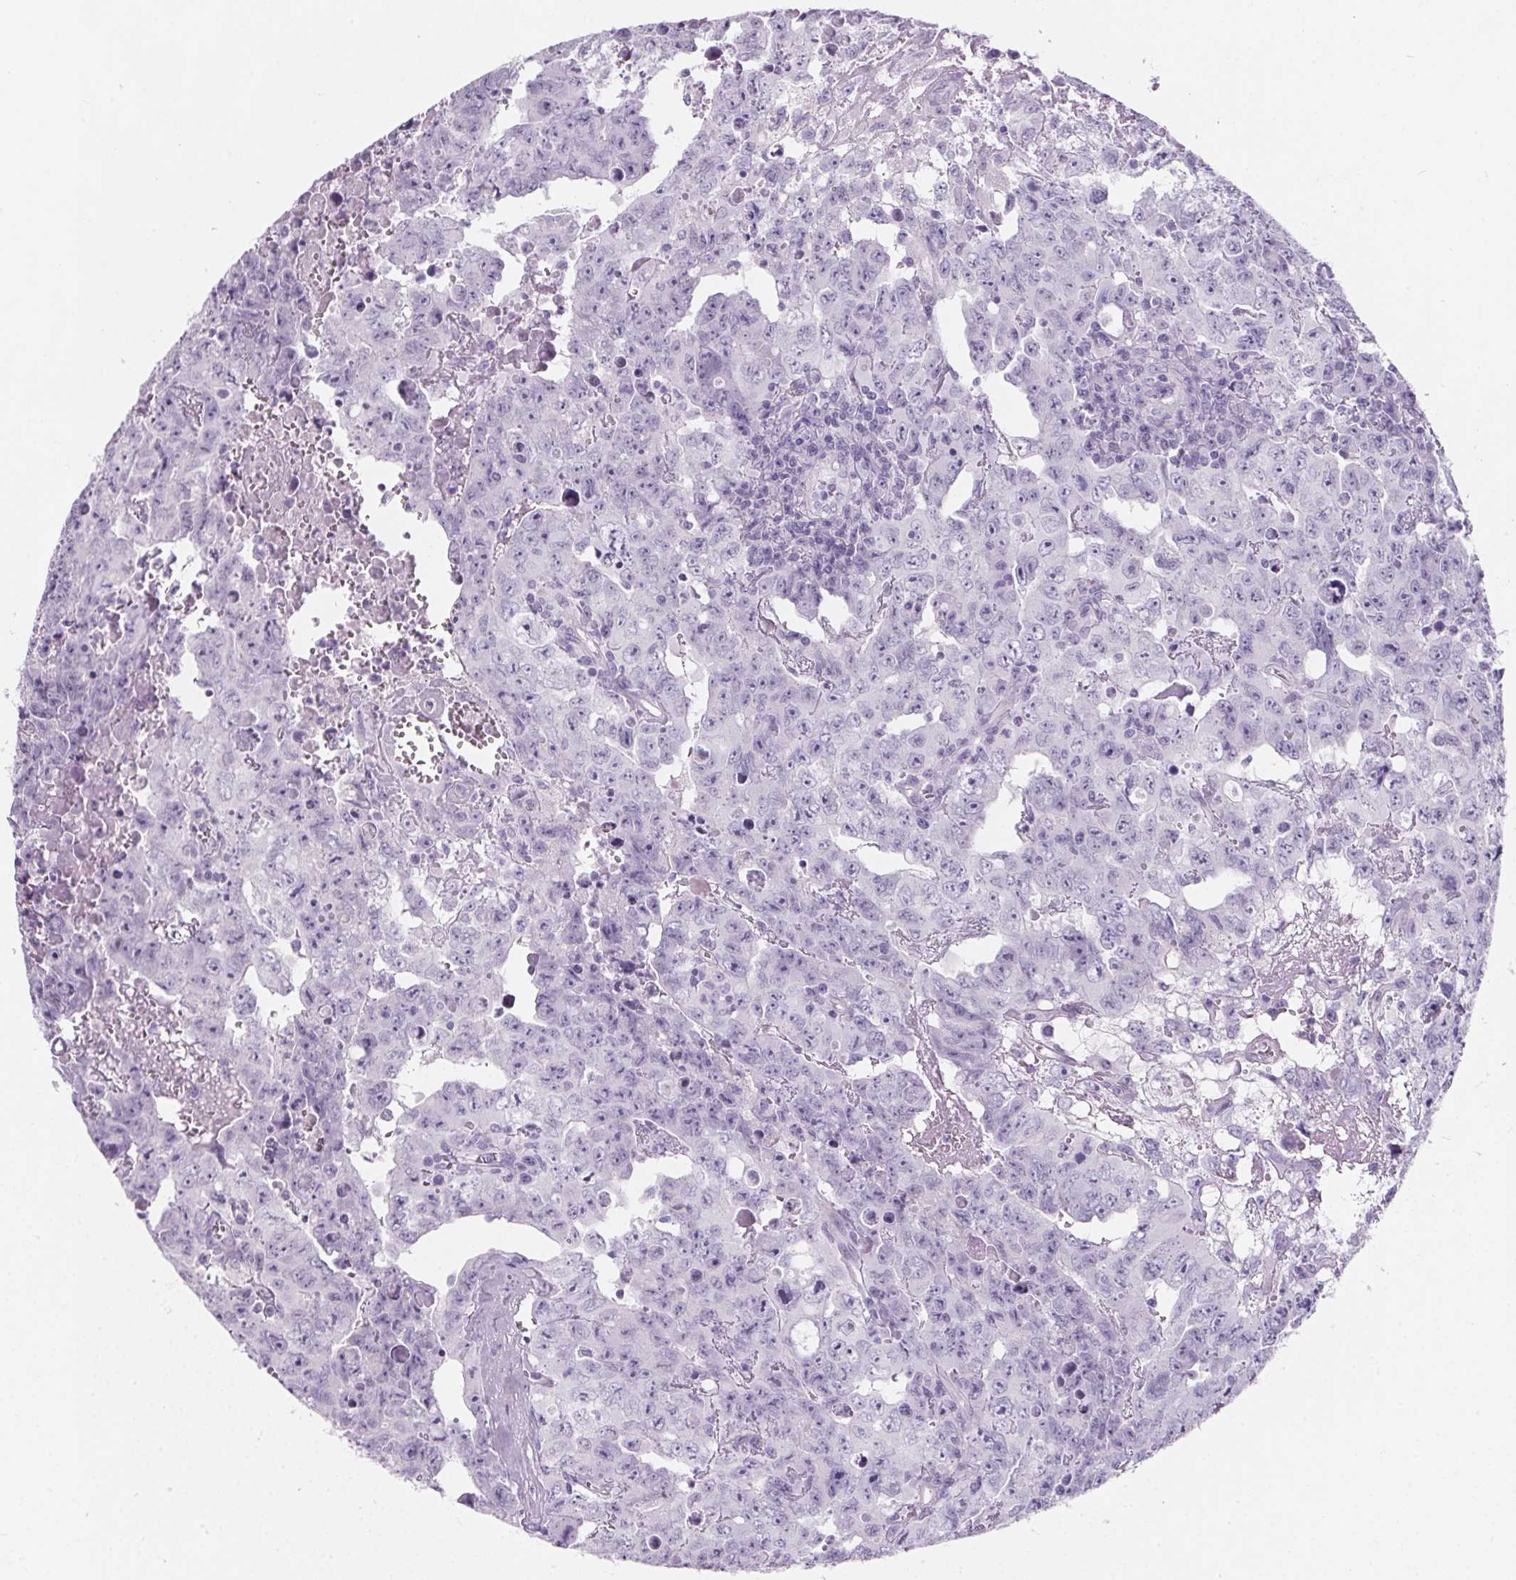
{"staining": {"intensity": "negative", "quantity": "none", "location": "none"}, "tissue": "testis cancer", "cell_type": "Tumor cells", "image_type": "cancer", "snomed": [{"axis": "morphology", "description": "Carcinoma, Embryonal, NOS"}, {"axis": "topography", "description": "Testis"}], "caption": "Micrograph shows no significant protein staining in tumor cells of testis embryonal carcinoma.", "gene": "ADRB1", "patient": {"sex": "male", "age": 24}}